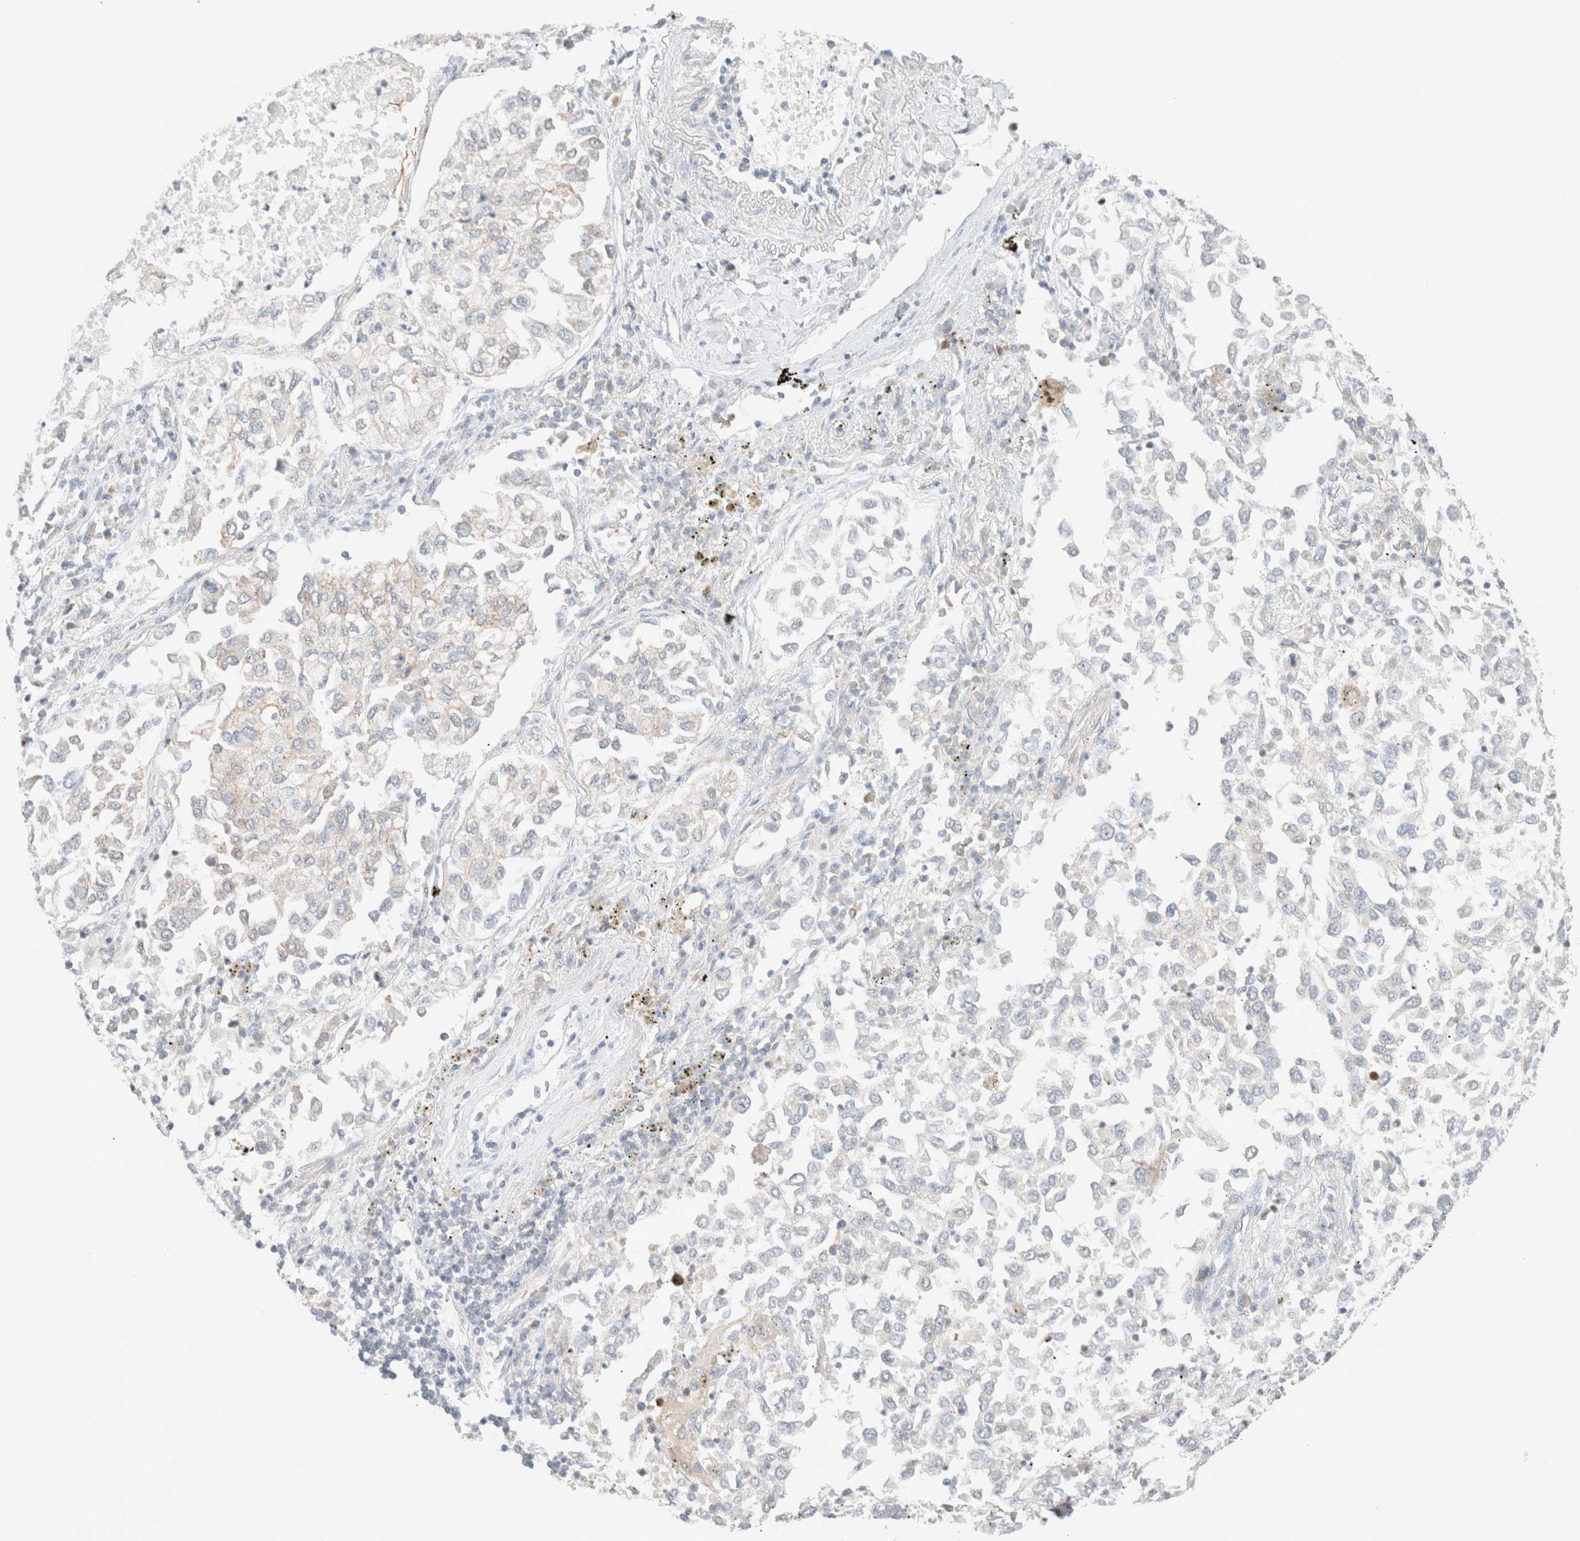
{"staining": {"intensity": "negative", "quantity": "none", "location": "none"}, "tissue": "lung cancer", "cell_type": "Tumor cells", "image_type": "cancer", "snomed": [{"axis": "morphology", "description": "Inflammation, NOS"}, {"axis": "morphology", "description": "Adenocarcinoma, NOS"}, {"axis": "topography", "description": "Lung"}], "caption": "Image shows no significant protein positivity in tumor cells of adenocarcinoma (lung).", "gene": "MARK3", "patient": {"sex": "male", "age": 63}}